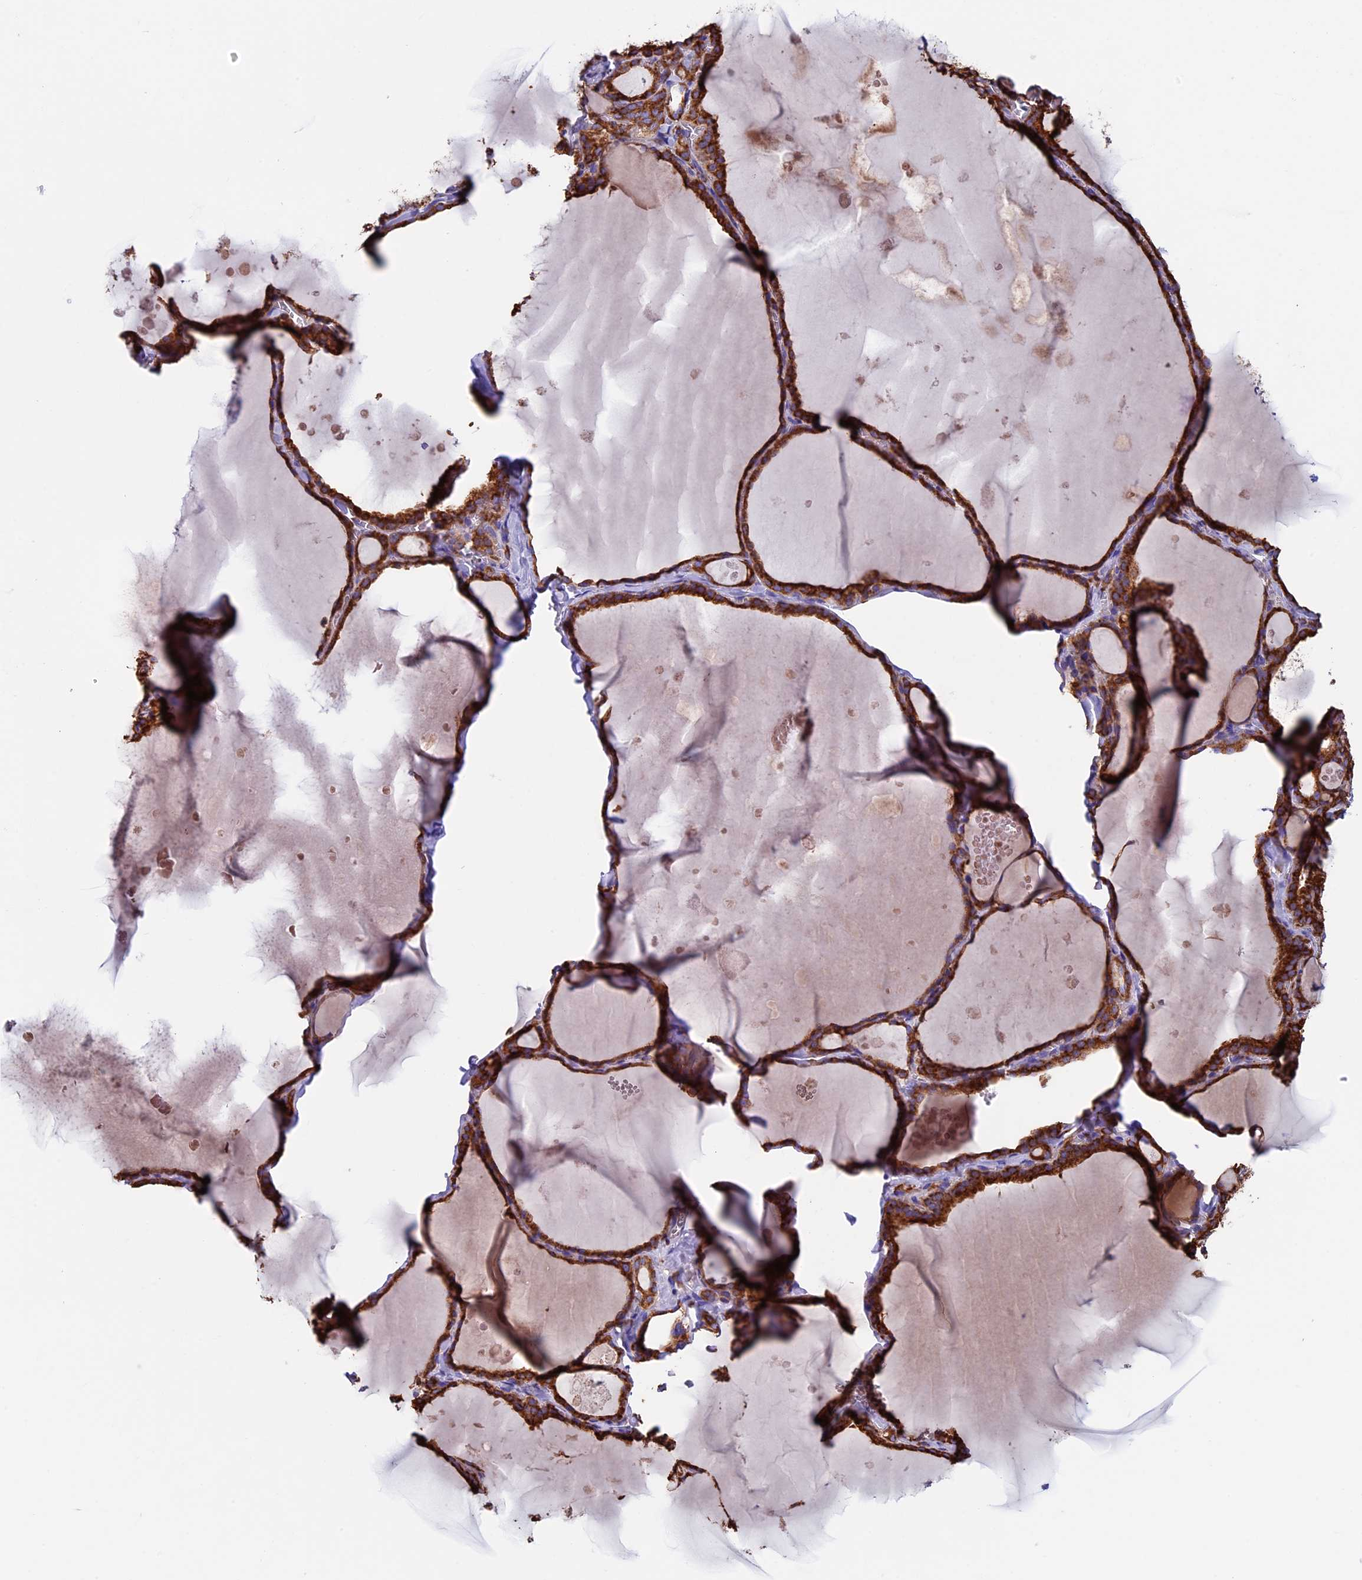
{"staining": {"intensity": "strong", "quantity": ">75%", "location": "cytoplasmic/membranous"}, "tissue": "thyroid gland", "cell_type": "Glandular cells", "image_type": "normal", "snomed": [{"axis": "morphology", "description": "Normal tissue, NOS"}, {"axis": "topography", "description": "Thyroid gland"}], "caption": "Strong cytoplasmic/membranous expression is present in about >75% of glandular cells in benign thyroid gland.", "gene": "BTBD3", "patient": {"sex": "male", "age": 56}}